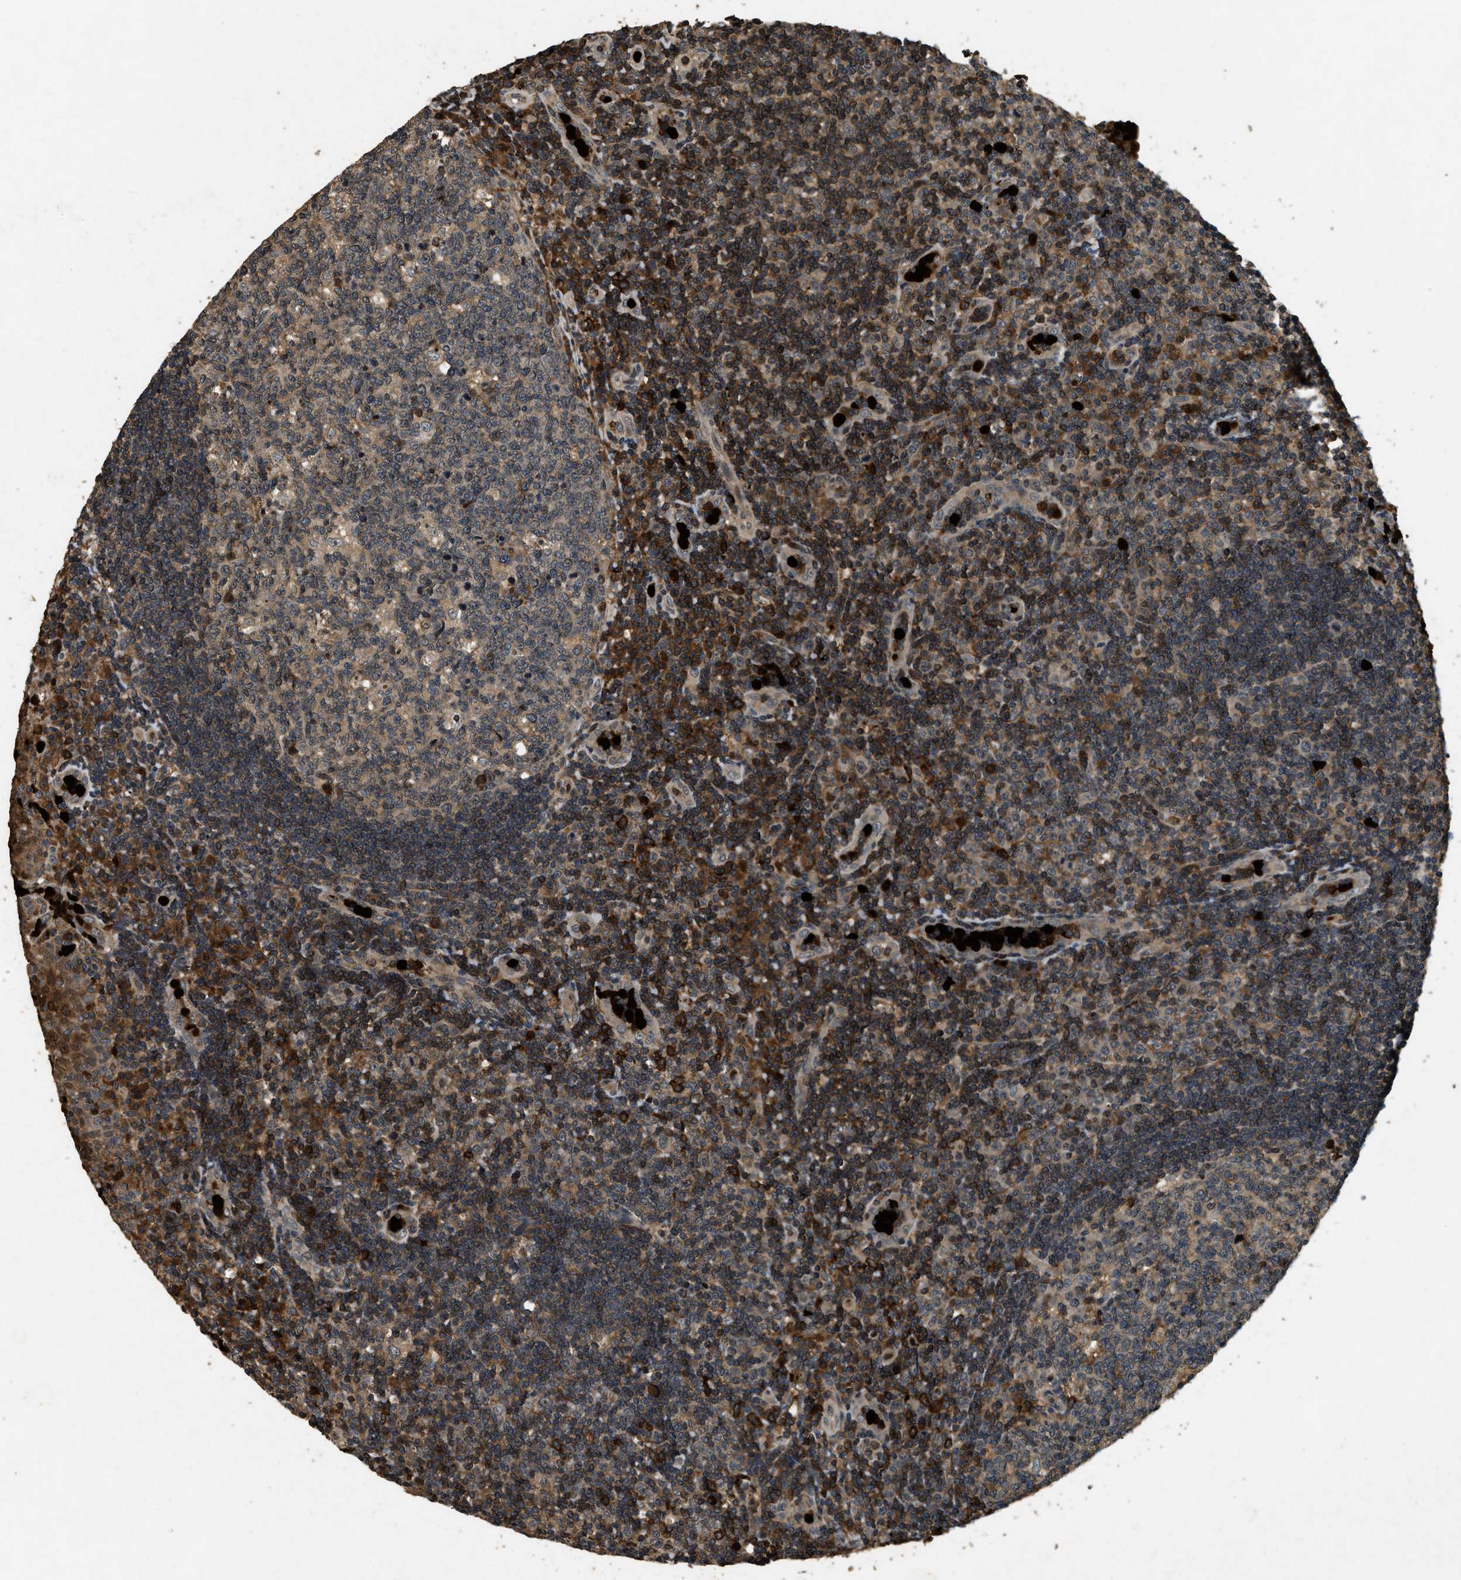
{"staining": {"intensity": "weak", "quantity": ">75%", "location": "cytoplasmic/membranous"}, "tissue": "tonsil", "cell_type": "Germinal center cells", "image_type": "normal", "snomed": [{"axis": "morphology", "description": "Normal tissue, NOS"}, {"axis": "topography", "description": "Tonsil"}], "caption": "Approximately >75% of germinal center cells in benign tonsil show weak cytoplasmic/membranous protein positivity as visualized by brown immunohistochemical staining.", "gene": "RNF141", "patient": {"sex": "female", "age": 40}}